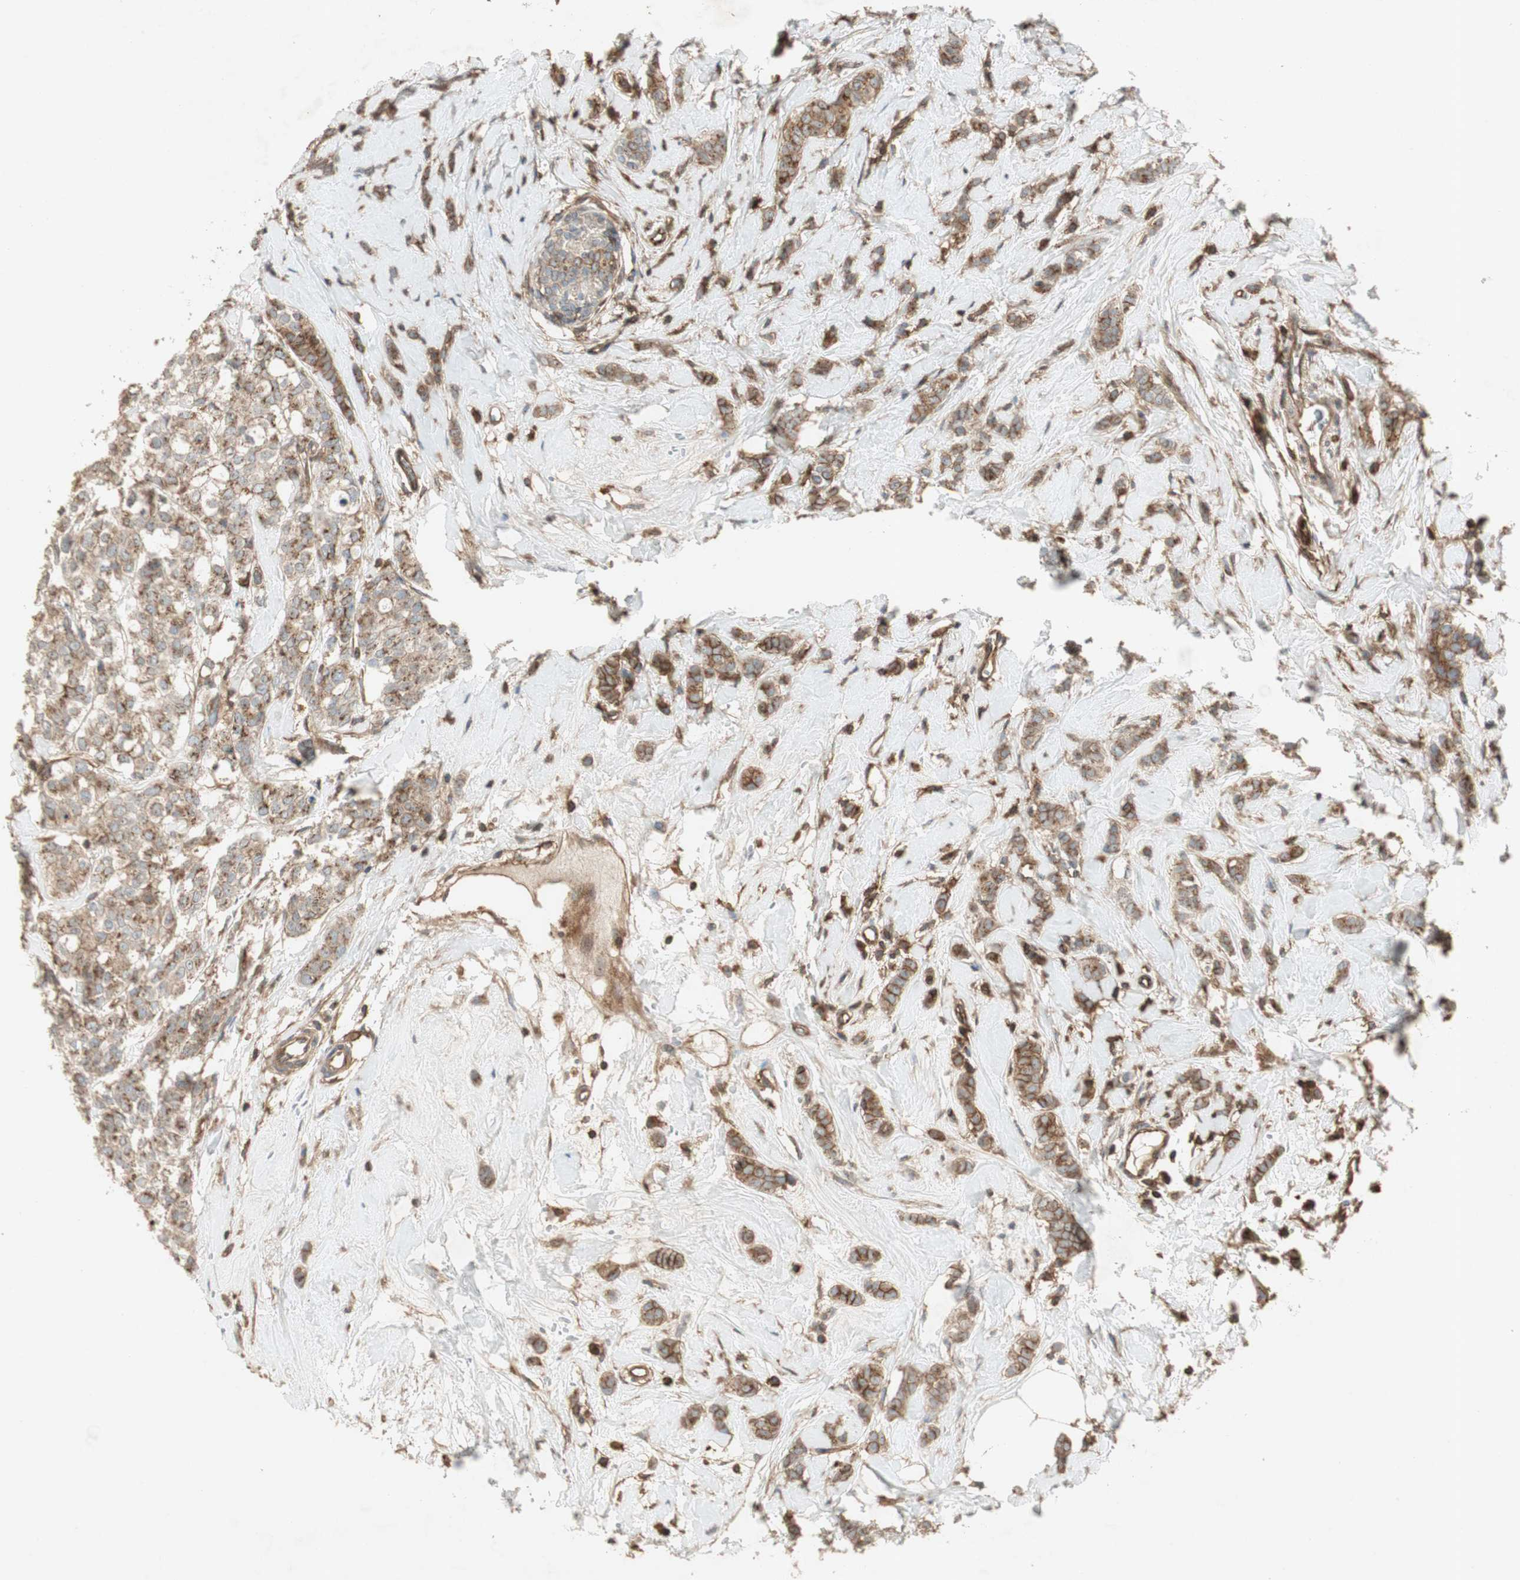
{"staining": {"intensity": "moderate", "quantity": ">75%", "location": "cytoplasmic/membranous"}, "tissue": "breast cancer", "cell_type": "Tumor cells", "image_type": "cancer", "snomed": [{"axis": "morphology", "description": "Lobular carcinoma"}, {"axis": "topography", "description": "Breast"}], "caption": "Tumor cells demonstrate medium levels of moderate cytoplasmic/membranous expression in approximately >75% of cells in breast cancer (lobular carcinoma). (DAB (3,3'-diaminobenzidine) IHC, brown staining for protein, blue staining for nuclei).", "gene": "BTN3A3", "patient": {"sex": "female", "age": 60}}